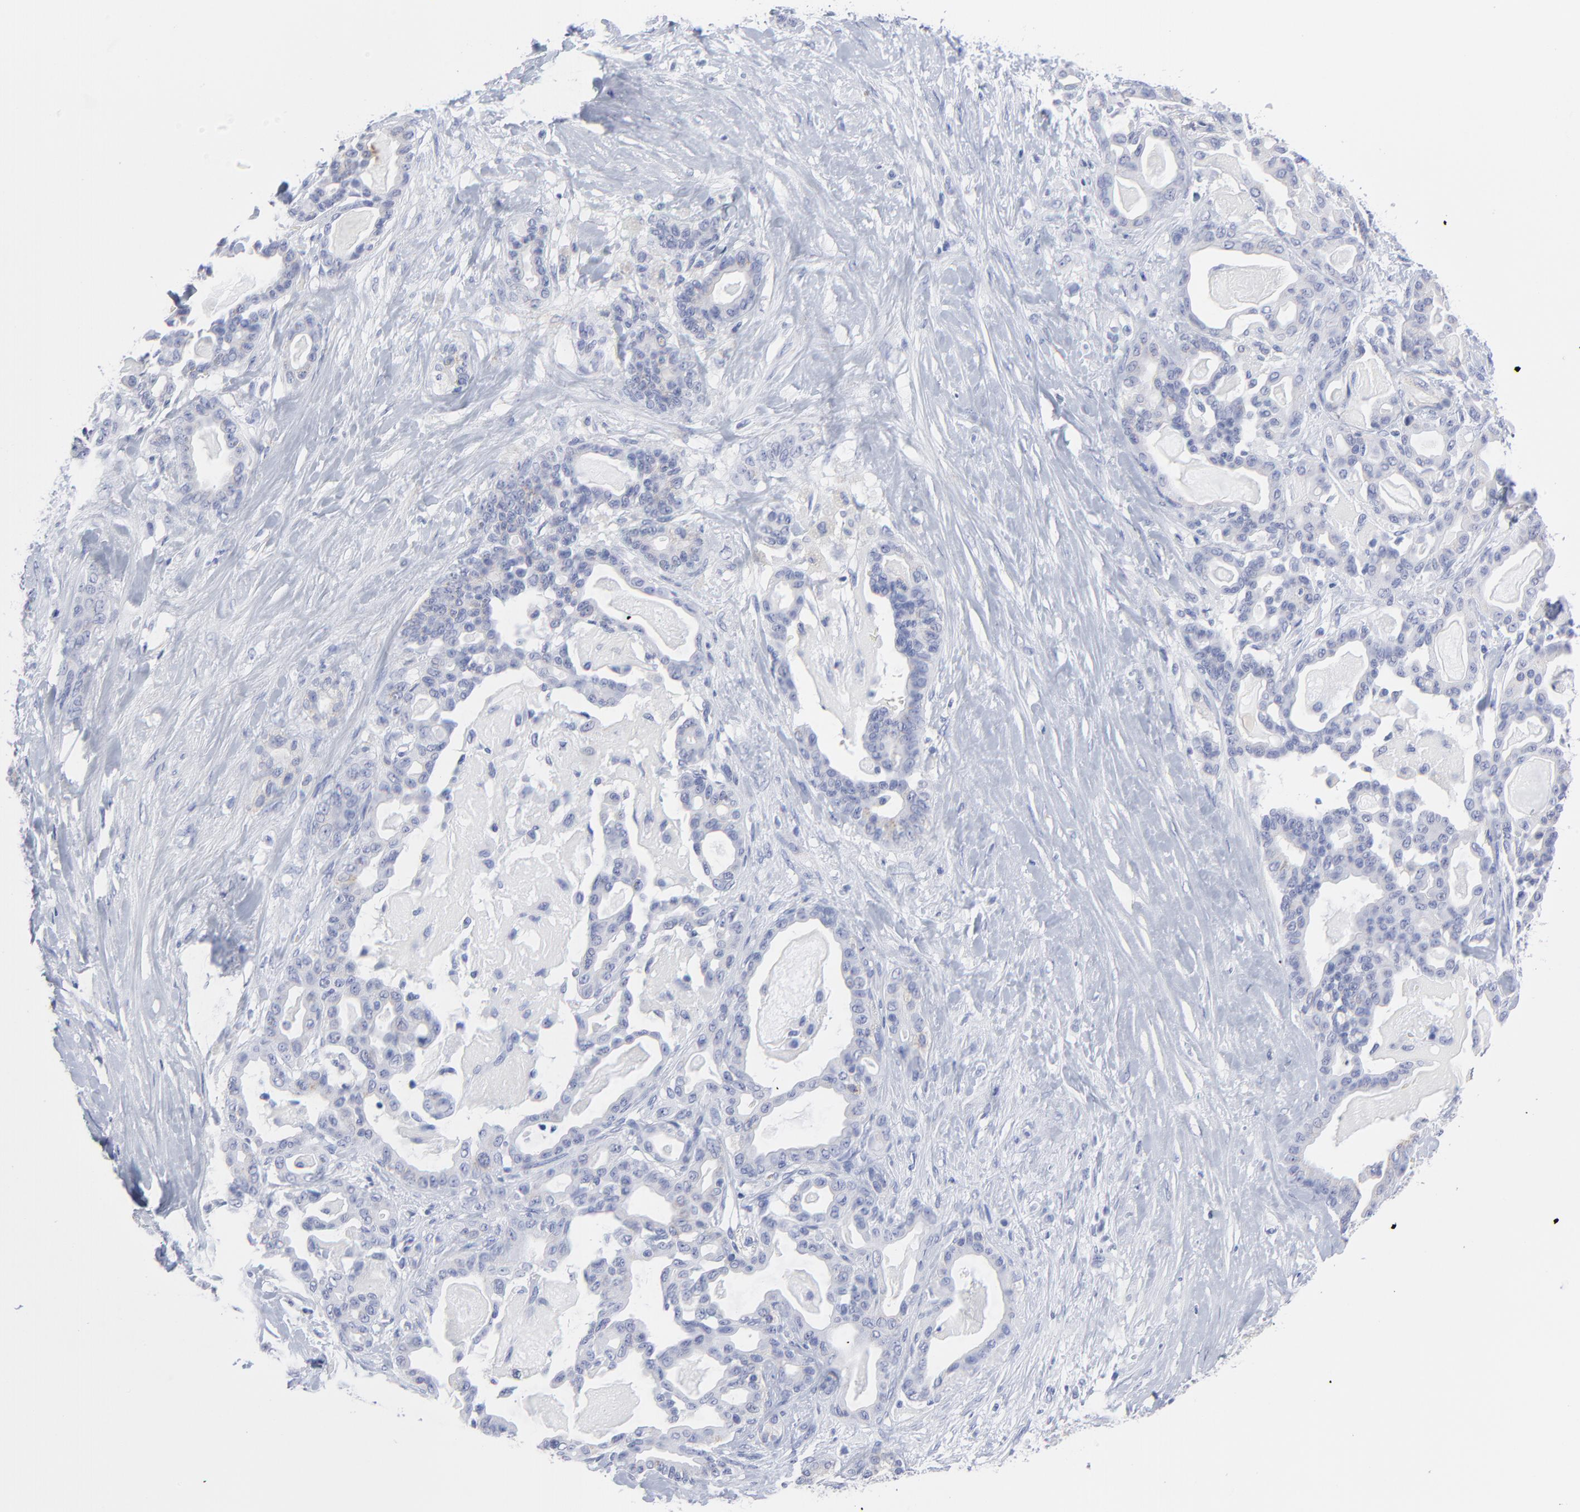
{"staining": {"intensity": "negative", "quantity": "none", "location": "none"}, "tissue": "pancreatic cancer", "cell_type": "Tumor cells", "image_type": "cancer", "snomed": [{"axis": "morphology", "description": "Adenocarcinoma, NOS"}, {"axis": "topography", "description": "Pancreas"}], "caption": "Tumor cells show no significant protein staining in adenocarcinoma (pancreatic).", "gene": "CNTN3", "patient": {"sex": "male", "age": 63}}